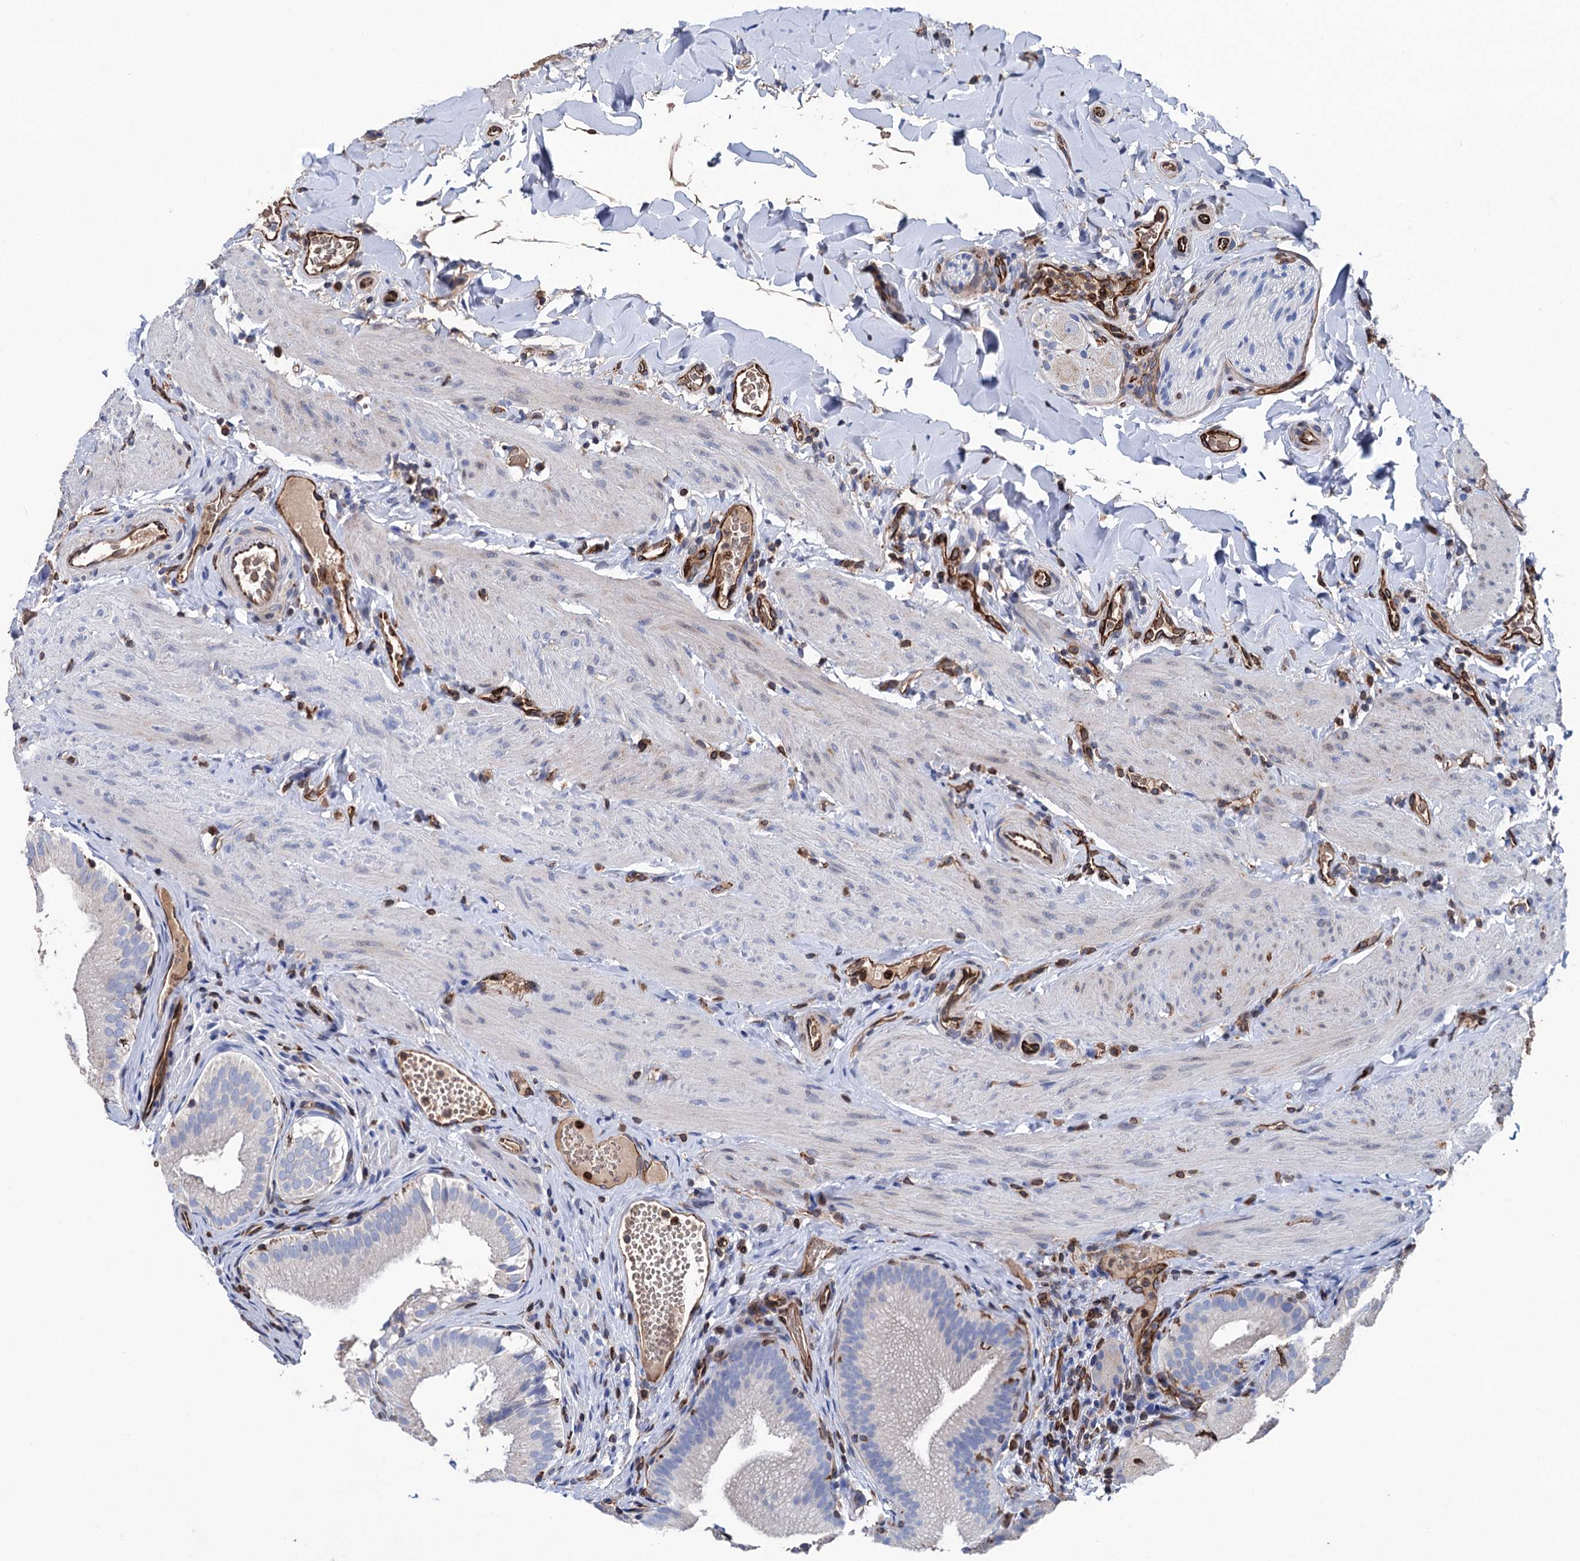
{"staining": {"intensity": "weak", "quantity": "<25%", "location": "cytoplasmic/membranous"}, "tissue": "gallbladder", "cell_type": "Glandular cells", "image_type": "normal", "snomed": [{"axis": "morphology", "description": "Normal tissue, NOS"}, {"axis": "topography", "description": "Gallbladder"}], "caption": "Micrograph shows no protein staining in glandular cells of unremarkable gallbladder. (DAB (3,3'-diaminobenzidine) IHC with hematoxylin counter stain).", "gene": "STING1", "patient": {"sex": "female", "age": 30}}